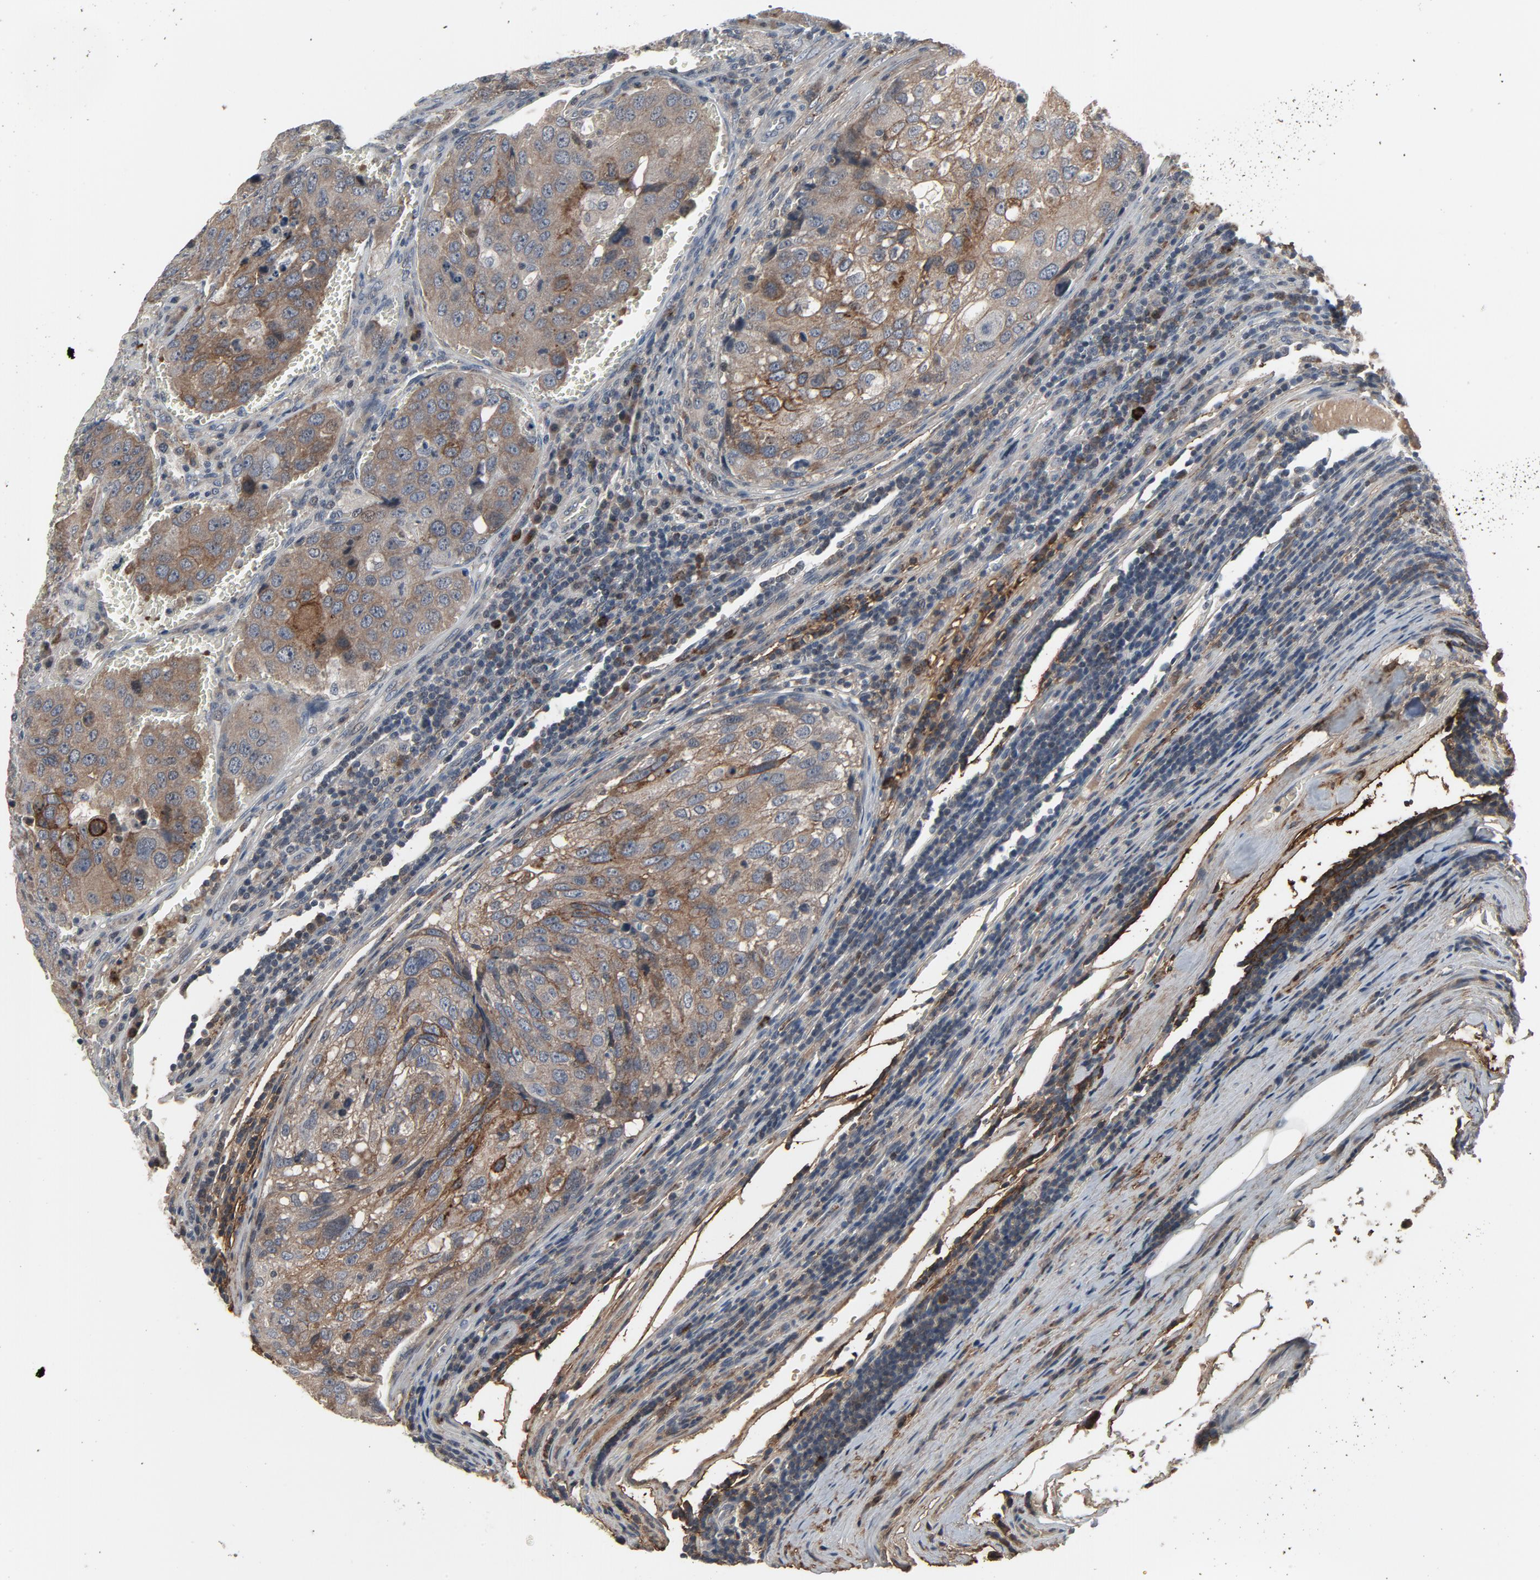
{"staining": {"intensity": "weak", "quantity": ">75%", "location": "cytoplasmic/membranous"}, "tissue": "urothelial cancer", "cell_type": "Tumor cells", "image_type": "cancer", "snomed": [{"axis": "morphology", "description": "Urothelial carcinoma, High grade"}, {"axis": "topography", "description": "Lymph node"}, {"axis": "topography", "description": "Urinary bladder"}], "caption": "Human high-grade urothelial carcinoma stained for a protein (brown) reveals weak cytoplasmic/membranous positive staining in approximately >75% of tumor cells.", "gene": "PDZD4", "patient": {"sex": "male", "age": 51}}